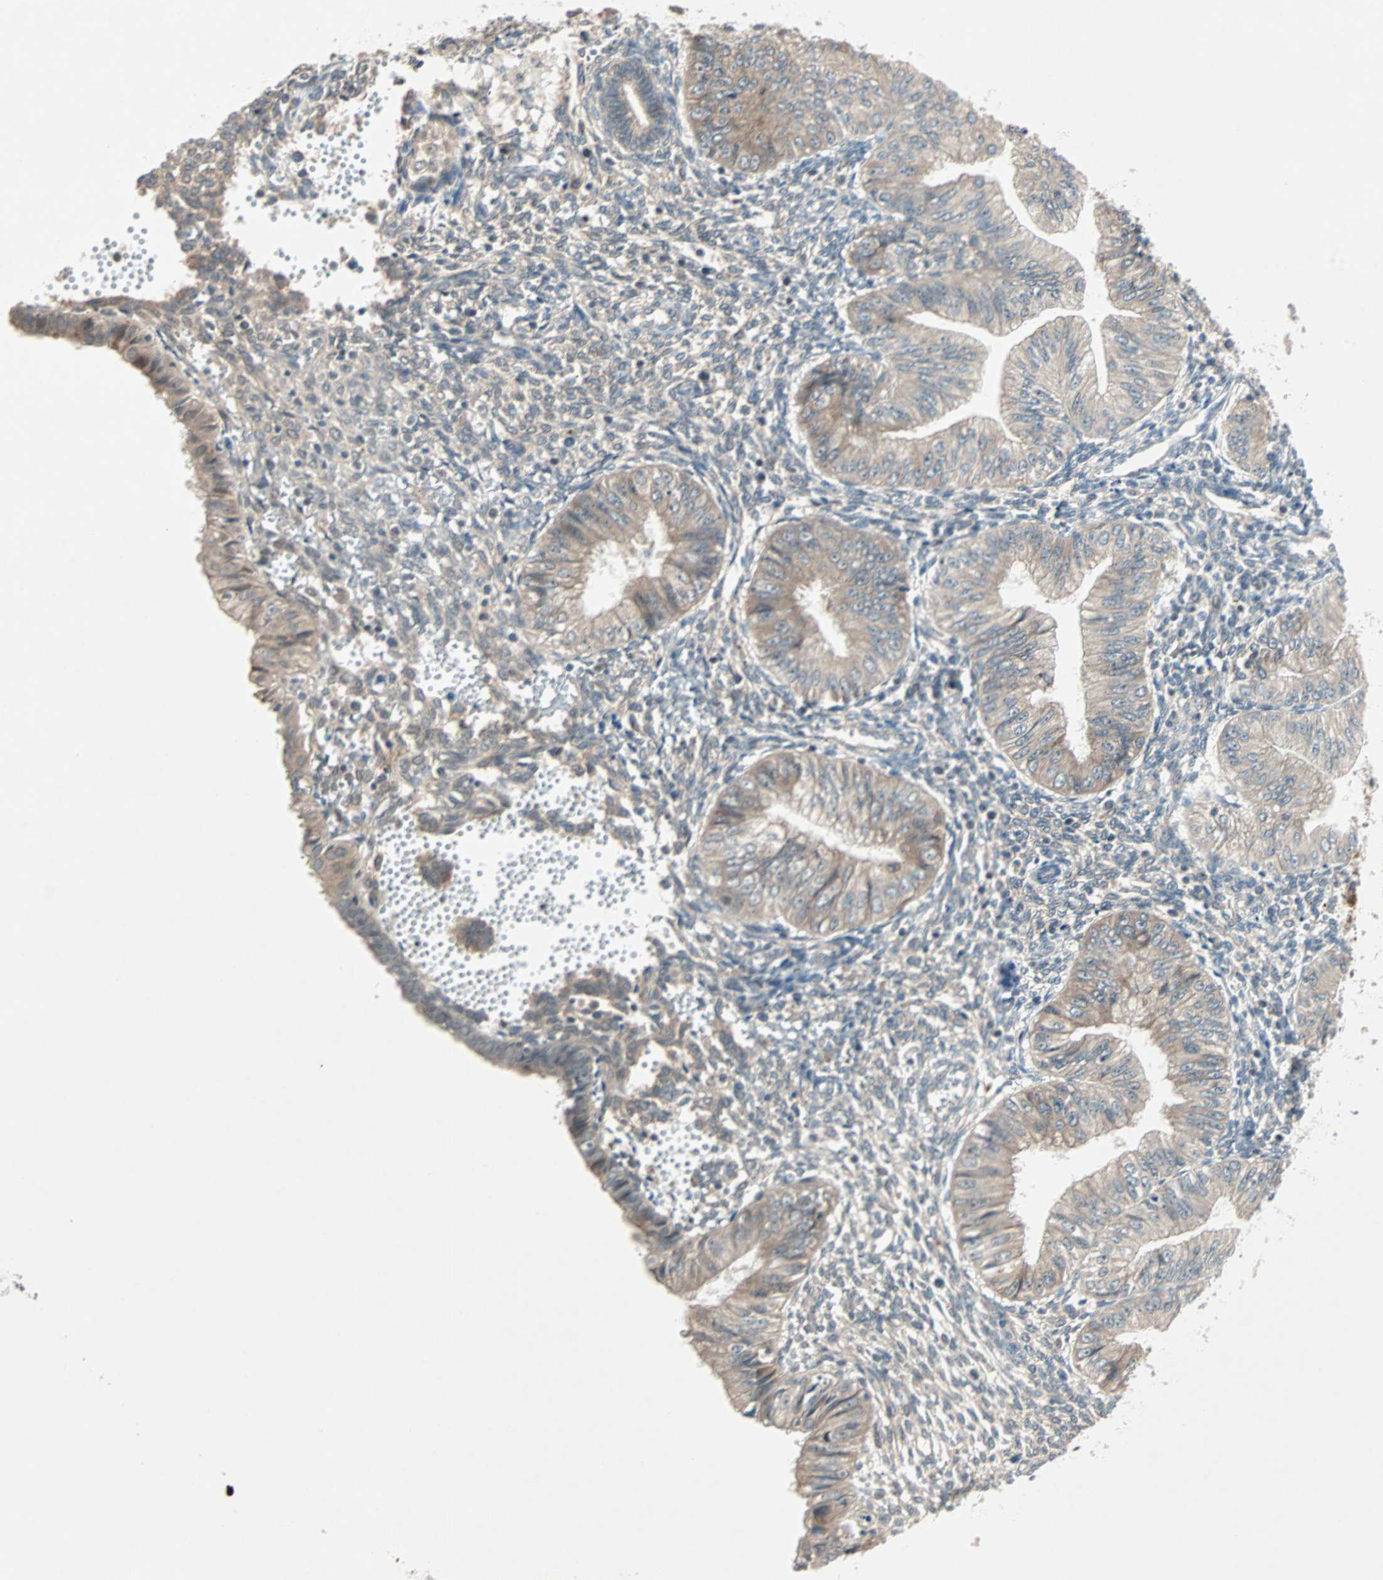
{"staining": {"intensity": "weak", "quantity": ">75%", "location": "cytoplasmic/membranous"}, "tissue": "endometrial cancer", "cell_type": "Tumor cells", "image_type": "cancer", "snomed": [{"axis": "morphology", "description": "Normal tissue, NOS"}, {"axis": "morphology", "description": "Adenocarcinoma, NOS"}, {"axis": "topography", "description": "Endometrium"}], "caption": "A histopathology image of human endometrial cancer (adenocarcinoma) stained for a protein reveals weak cytoplasmic/membranous brown staining in tumor cells.", "gene": "PGBD1", "patient": {"sex": "female", "age": 53}}